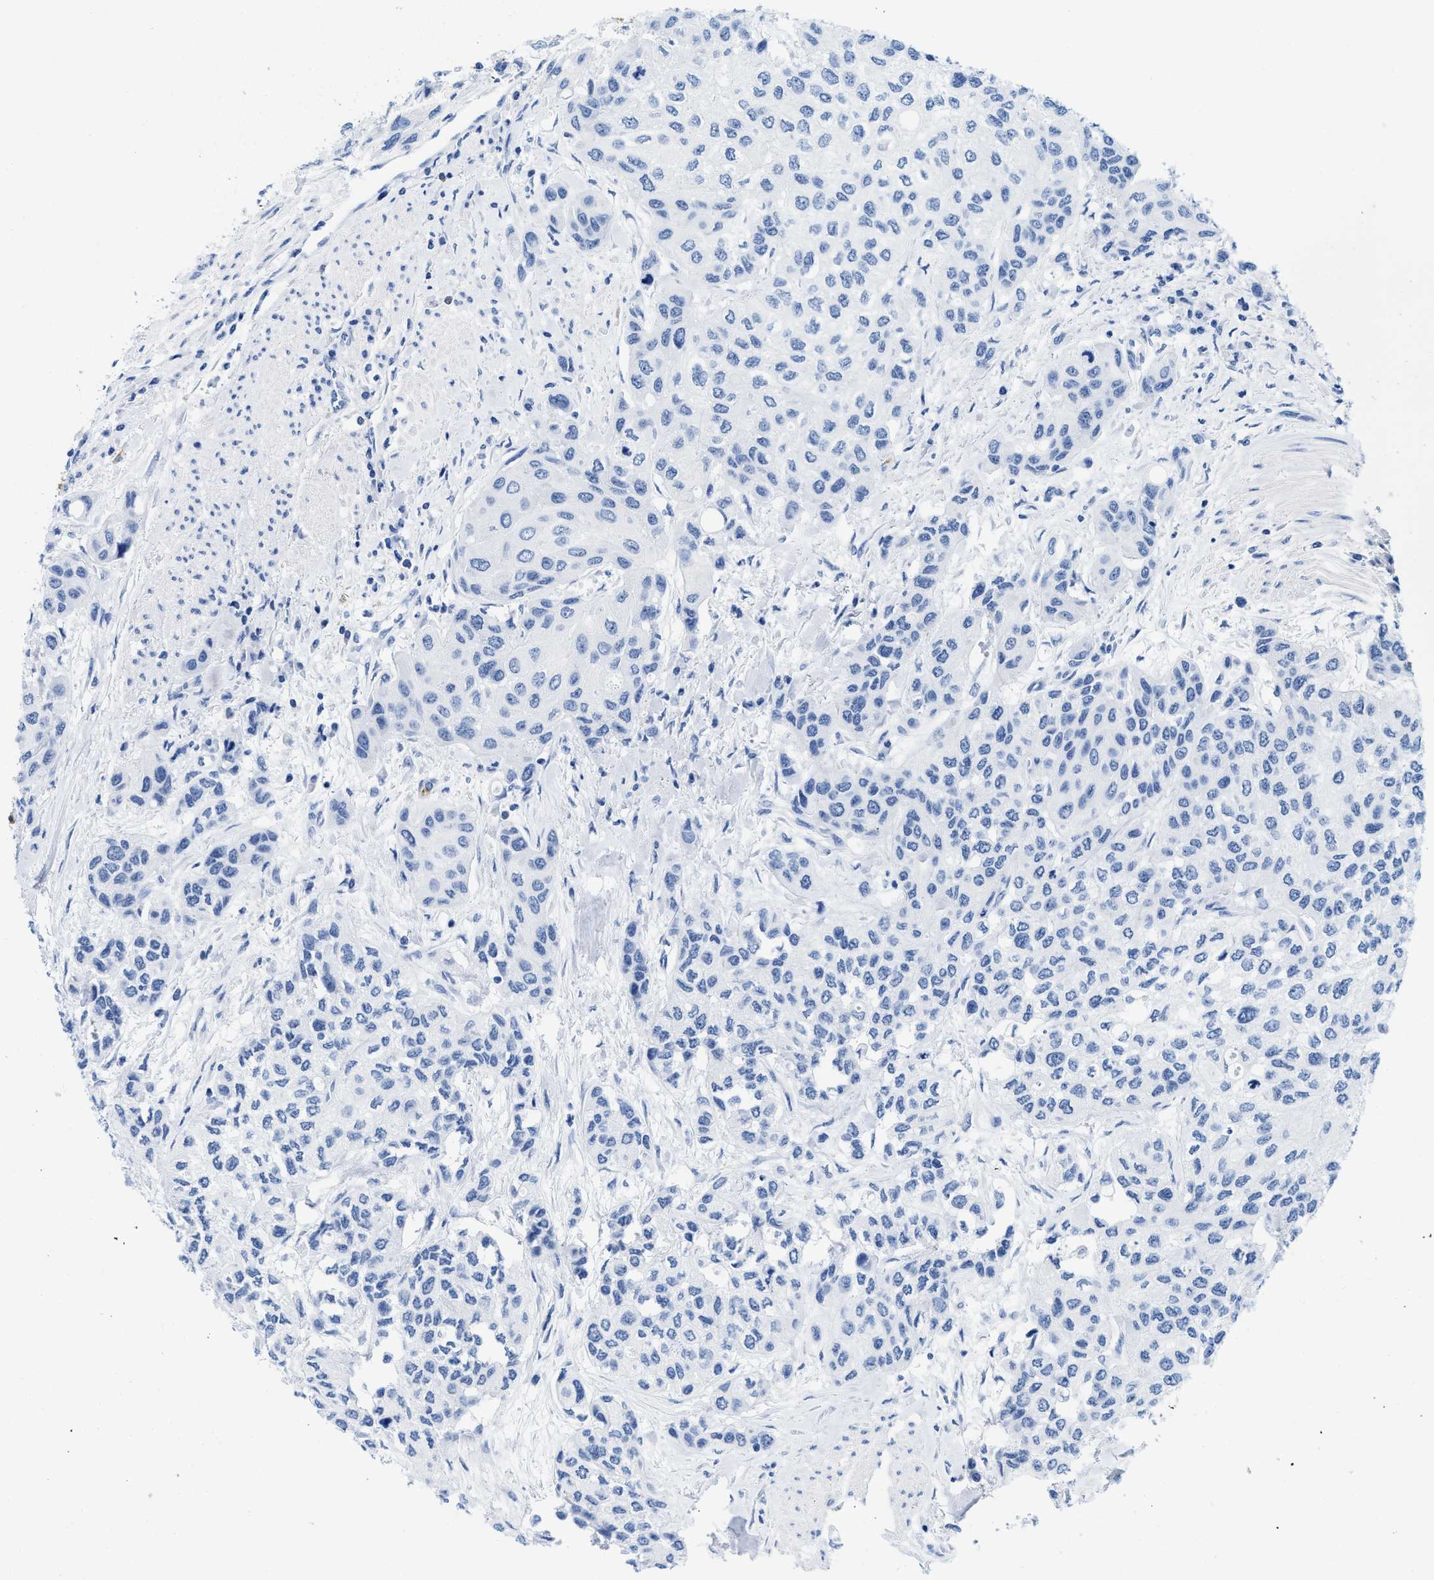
{"staining": {"intensity": "negative", "quantity": "none", "location": "none"}, "tissue": "urothelial cancer", "cell_type": "Tumor cells", "image_type": "cancer", "snomed": [{"axis": "morphology", "description": "Urothelial carcinoma, High grade"}, {"axis": "topography", "description": "Urinary bladder"}], "caption": "A histopathology image of urothelial cancer stained for a protein demonstrates no brown staining in tumor cells.", "gene": "CR1", "patient": {"sex": "female", "age": 56}}